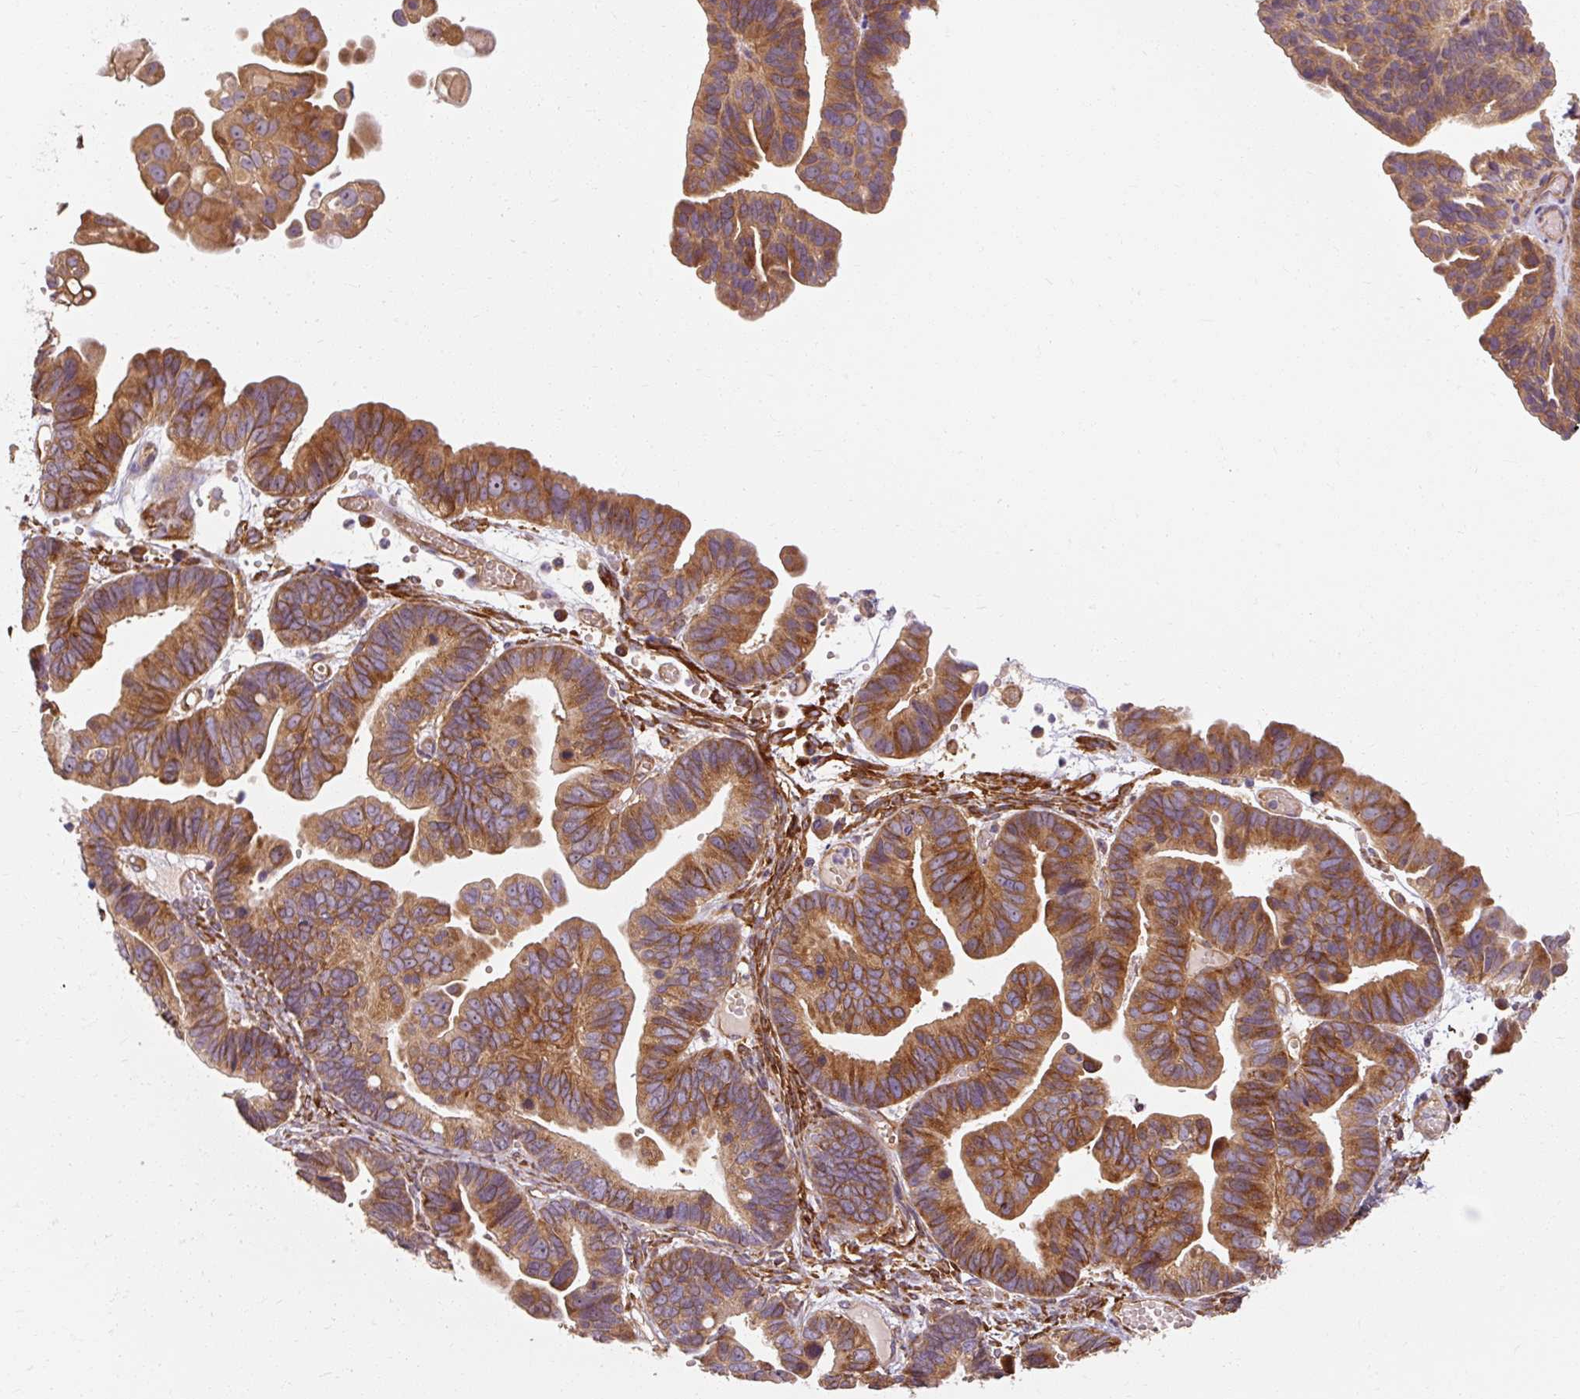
{"staining": {"intensity": "strong", "quantity": ">75%", "location": "cytoplasmic/membranous"}, "tissue": "ovarian cancer", "cell_type": "Tumor cells", "image_type": "cancer", "snomed": [{"axis": "morphology", "description": "Cystadenocarcinoma, serous, NOS"}, {"axis": "topography", "description": "Ovary"}], "caption": "There is high levels of strong cytoplasmic/membranous expression in tumor cells of ovarian cancer, as demonstrated by immunohistochemical staining (brown color).", "gene": "TBC1D4", "patient": {"sex": "female", "age": 56}}